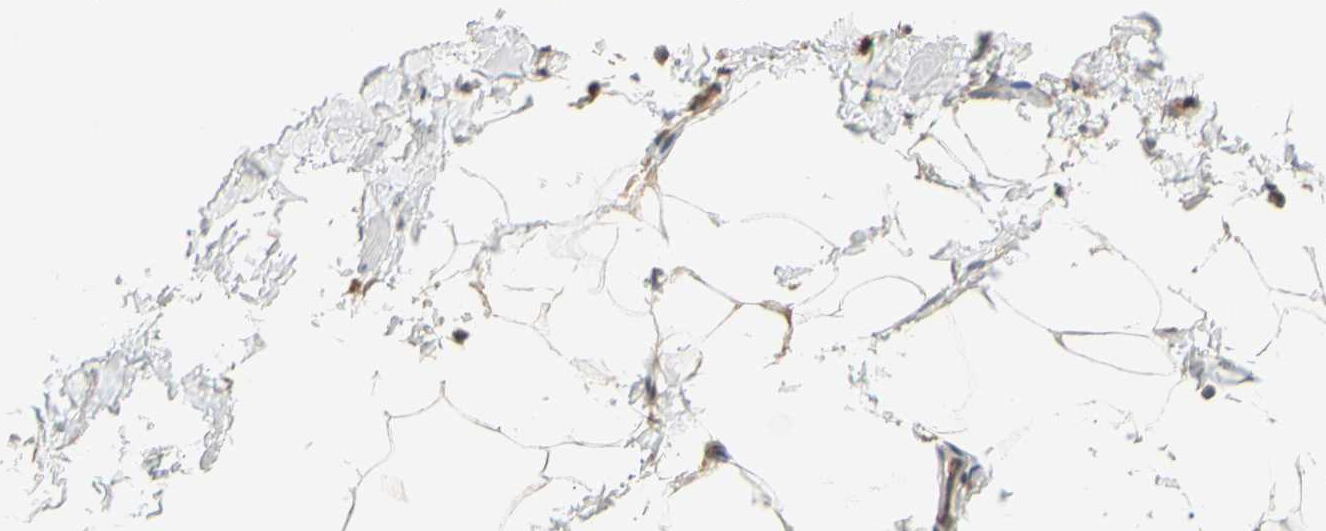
{"staining": {"intensity": "weak", "quantity": ">75%", "location": "cytoplasmic/membranous"}, "tissue": "adipose tissue", "cell_type": "Adipocytes", "image_type": "normal", "snomed": [{"axis": "morphology", "description": "Normal tissue, NOS"}, {"axis": "topography", "description": "Vascular tissue"}], "caption": "Immunohistochemical staining of unremarkable human adipose tissue displays weak cytoplasmic/membranous protein staining in about >75% of adipocytes.", "gene": "ANKHD1", "patient": {"sex": "male", "age": 41}}